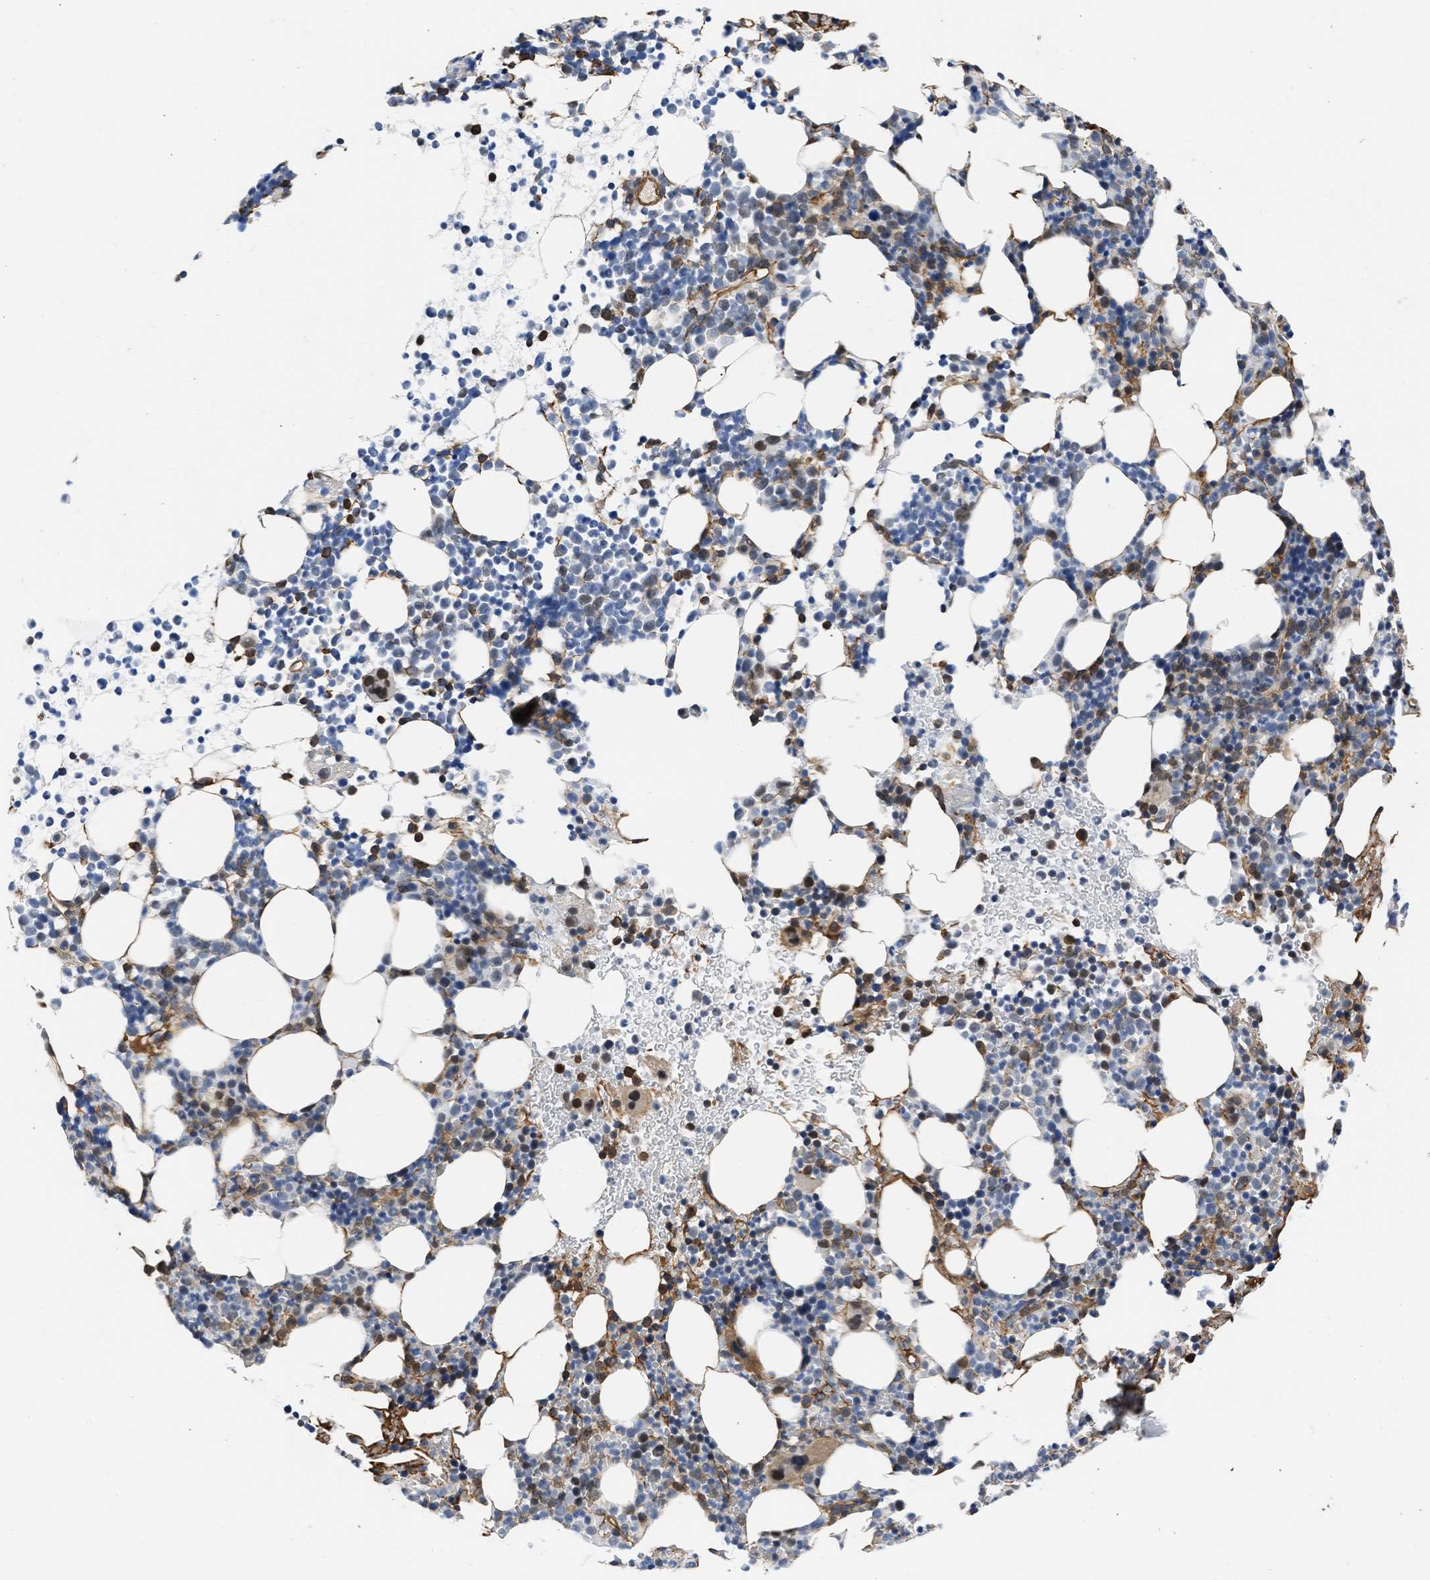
{"staining": {"intensity": "strong", "quantity": "25%-75%", "location": "cytoplasmic/membranous,nuclear"}, "tissue": "bone marrow", "cell_type": "Hematopoietic cells", "image_type": "normal", "snomed": [{"axis": "morphology", "description": "Normal tissue, NOS"}, {"axis": "morphology", "description": "Inflammation, NOS"}, {"axis": "topography", "description": "Bone marrow"}], "caption": "Immunohistochemical staining of normal human bone marrow exhibits high levels of strong cytoplasmic/membranous,nuclear staining in about 25%-75% of hematopoietic cells.", "gene": "MAS1L", "patient": {"sex": "female", "age": 67}}